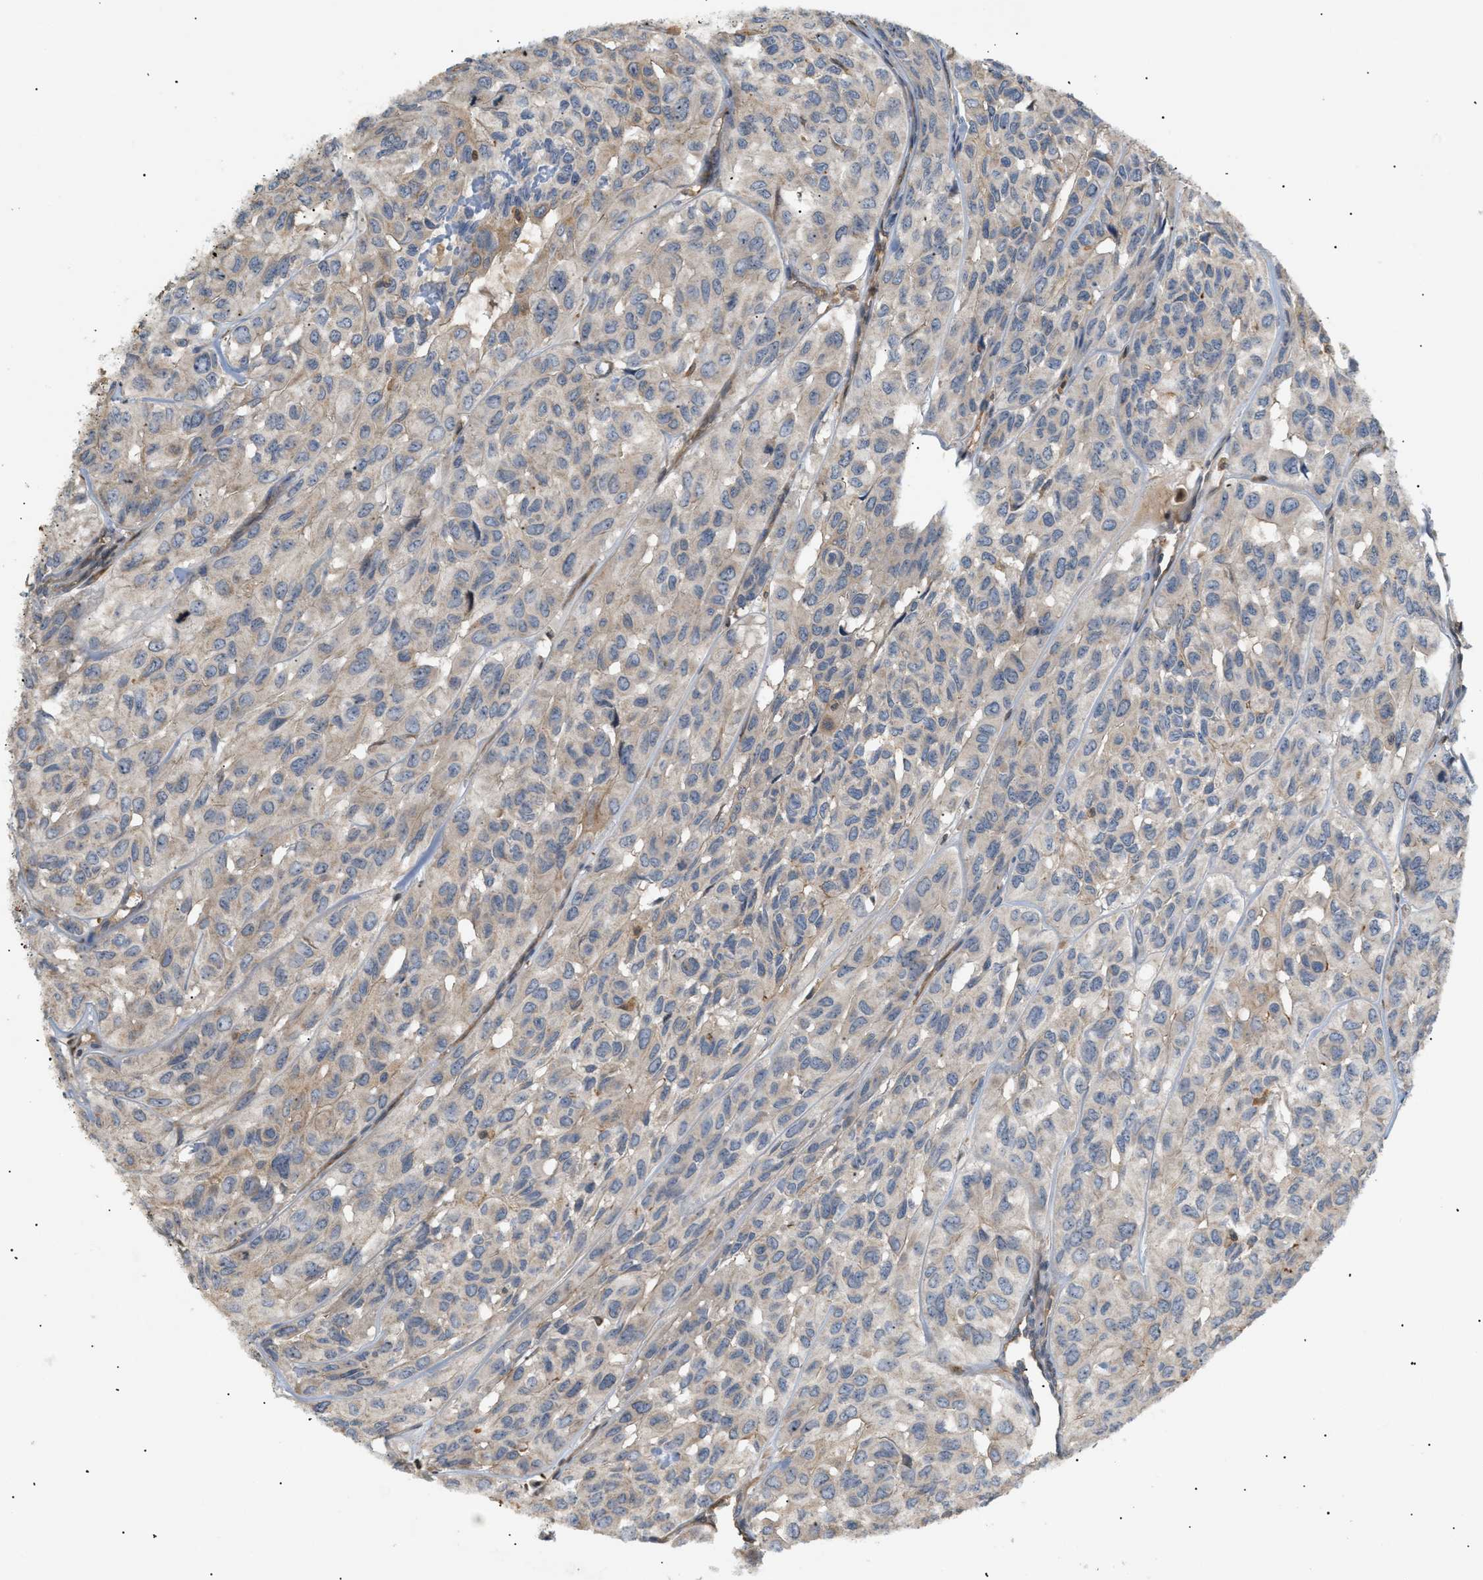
{"staining": {"intensity": "weak", "quantity": "25%-75%", "location": "cytoplasmic/membranous"}, "tissue": "head and neck cancer", "cell_type": "Tumor cells", "image_type": "cancer", "snomed": [{"axis": "morphology", "description": "Adenocarcinoma, NOS"}, {"axis": "topography", "description": "Salivary gland, NOS"}, {"axis": "topography", "description": "Head-Neck"}], "caption": "Protein expression analysis of human head and neck cancer reveals weak cytoplasmic/membranous positivity in about 25%-75% of tumor cells.", "gene": "FARS2", "patient": {"sex": "female", "age": 76}}